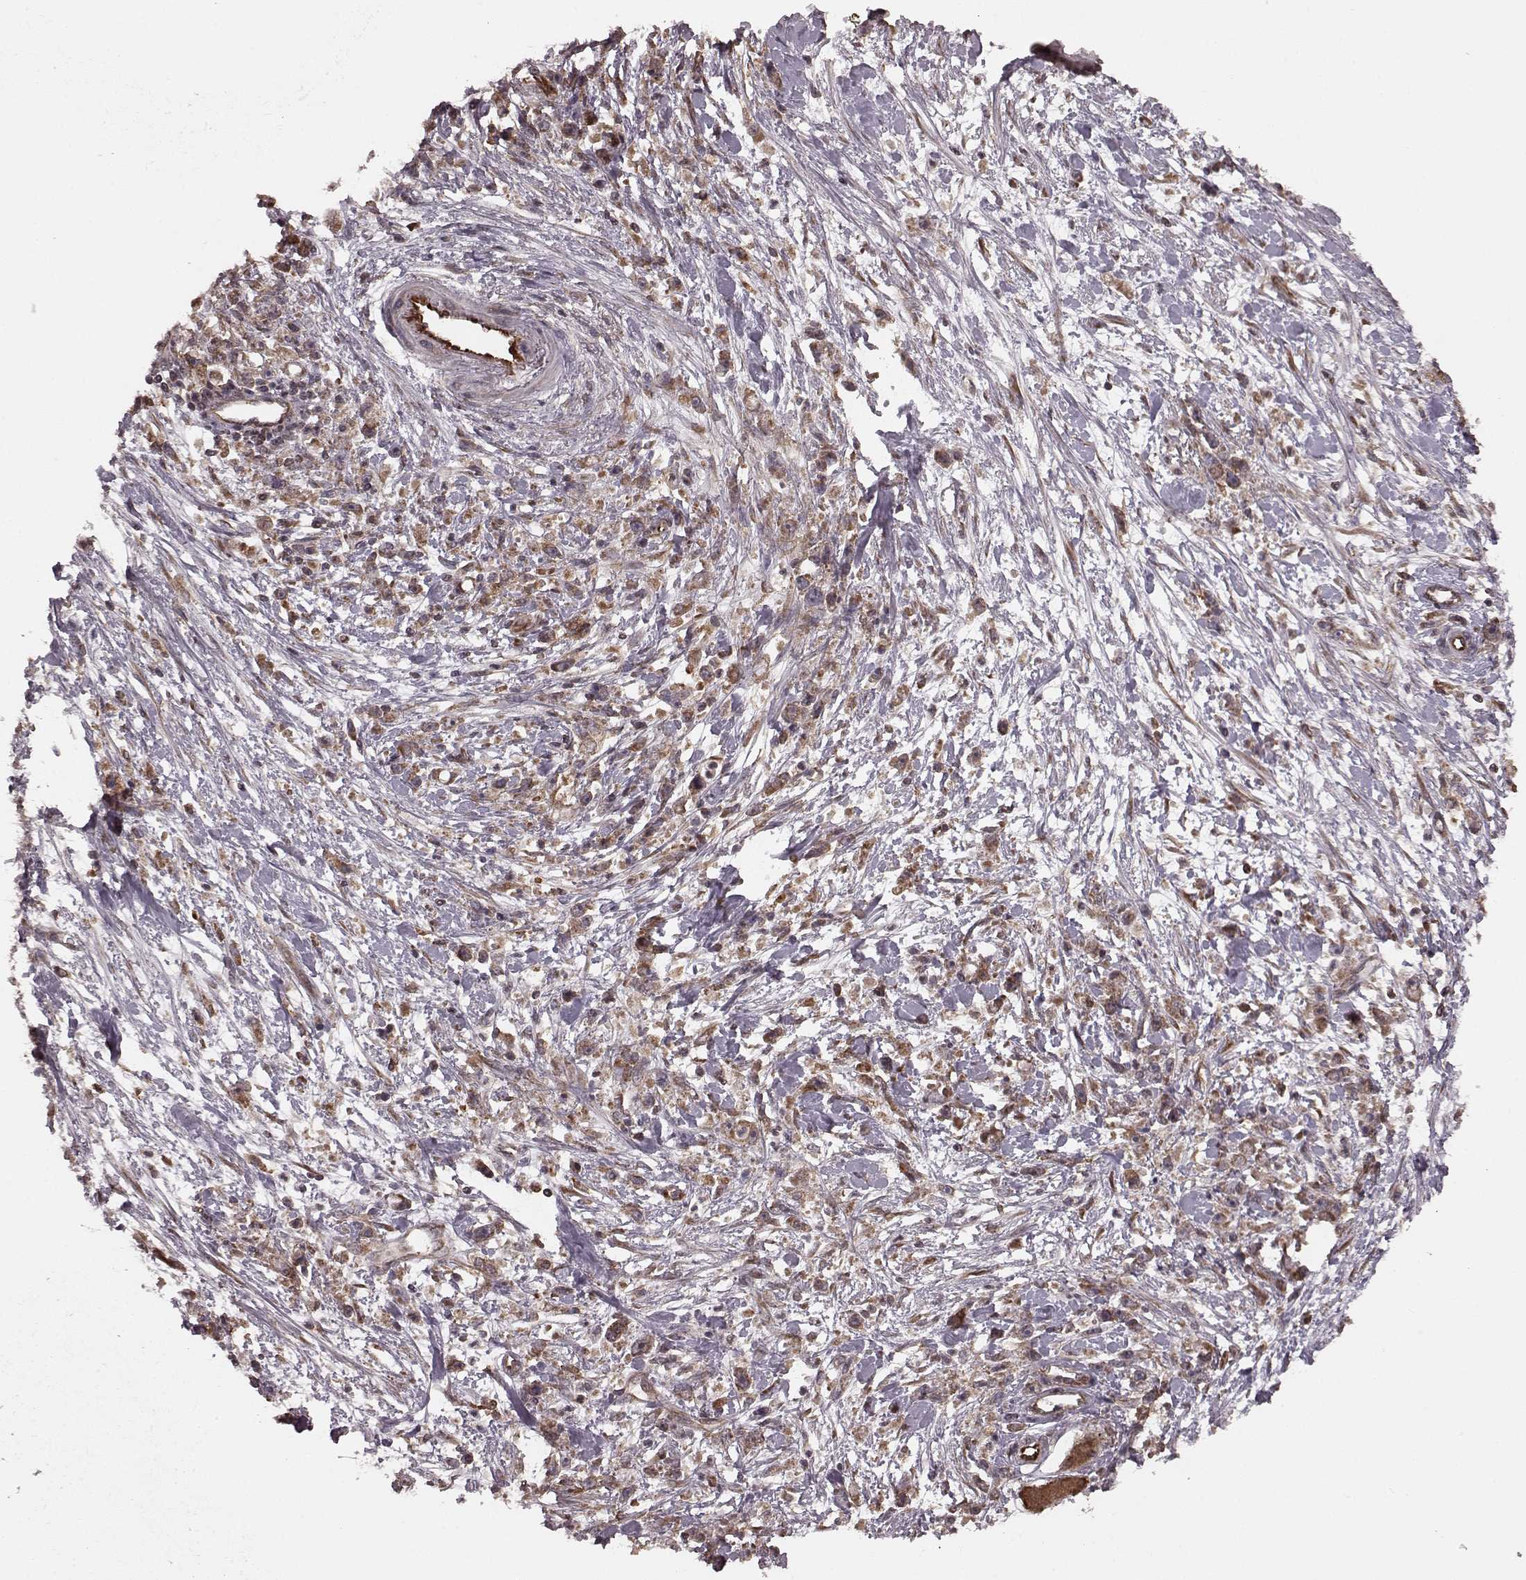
{"staining": {"intensity": "strong", "quantity": ">75%", "location": "cytoplasmic/membranous"}, "tissue": "stomach cancer", "cell_type": "Tumor cells", "image_type": "cancer", "snomed": [{"axis": "morphology", "description": "Adenocarcinoma, NOS"}, {"axis": "topography", "description": "Stomach"}], "caption": "An immunohistochemistry image of tumor tissue is shown. Protein staining in brown shows strong cytoplasmic/membranous positivity in stomach adenocarcinoma within tumor cells. Using DAB (3,3'-diaminobenzidine) (brown) and hematoxylin (blue) stains, captured at high magnification using brightfield microscopy.", "gene": "AGPAT1", "patient": {"sex": "female", "age": 59}}